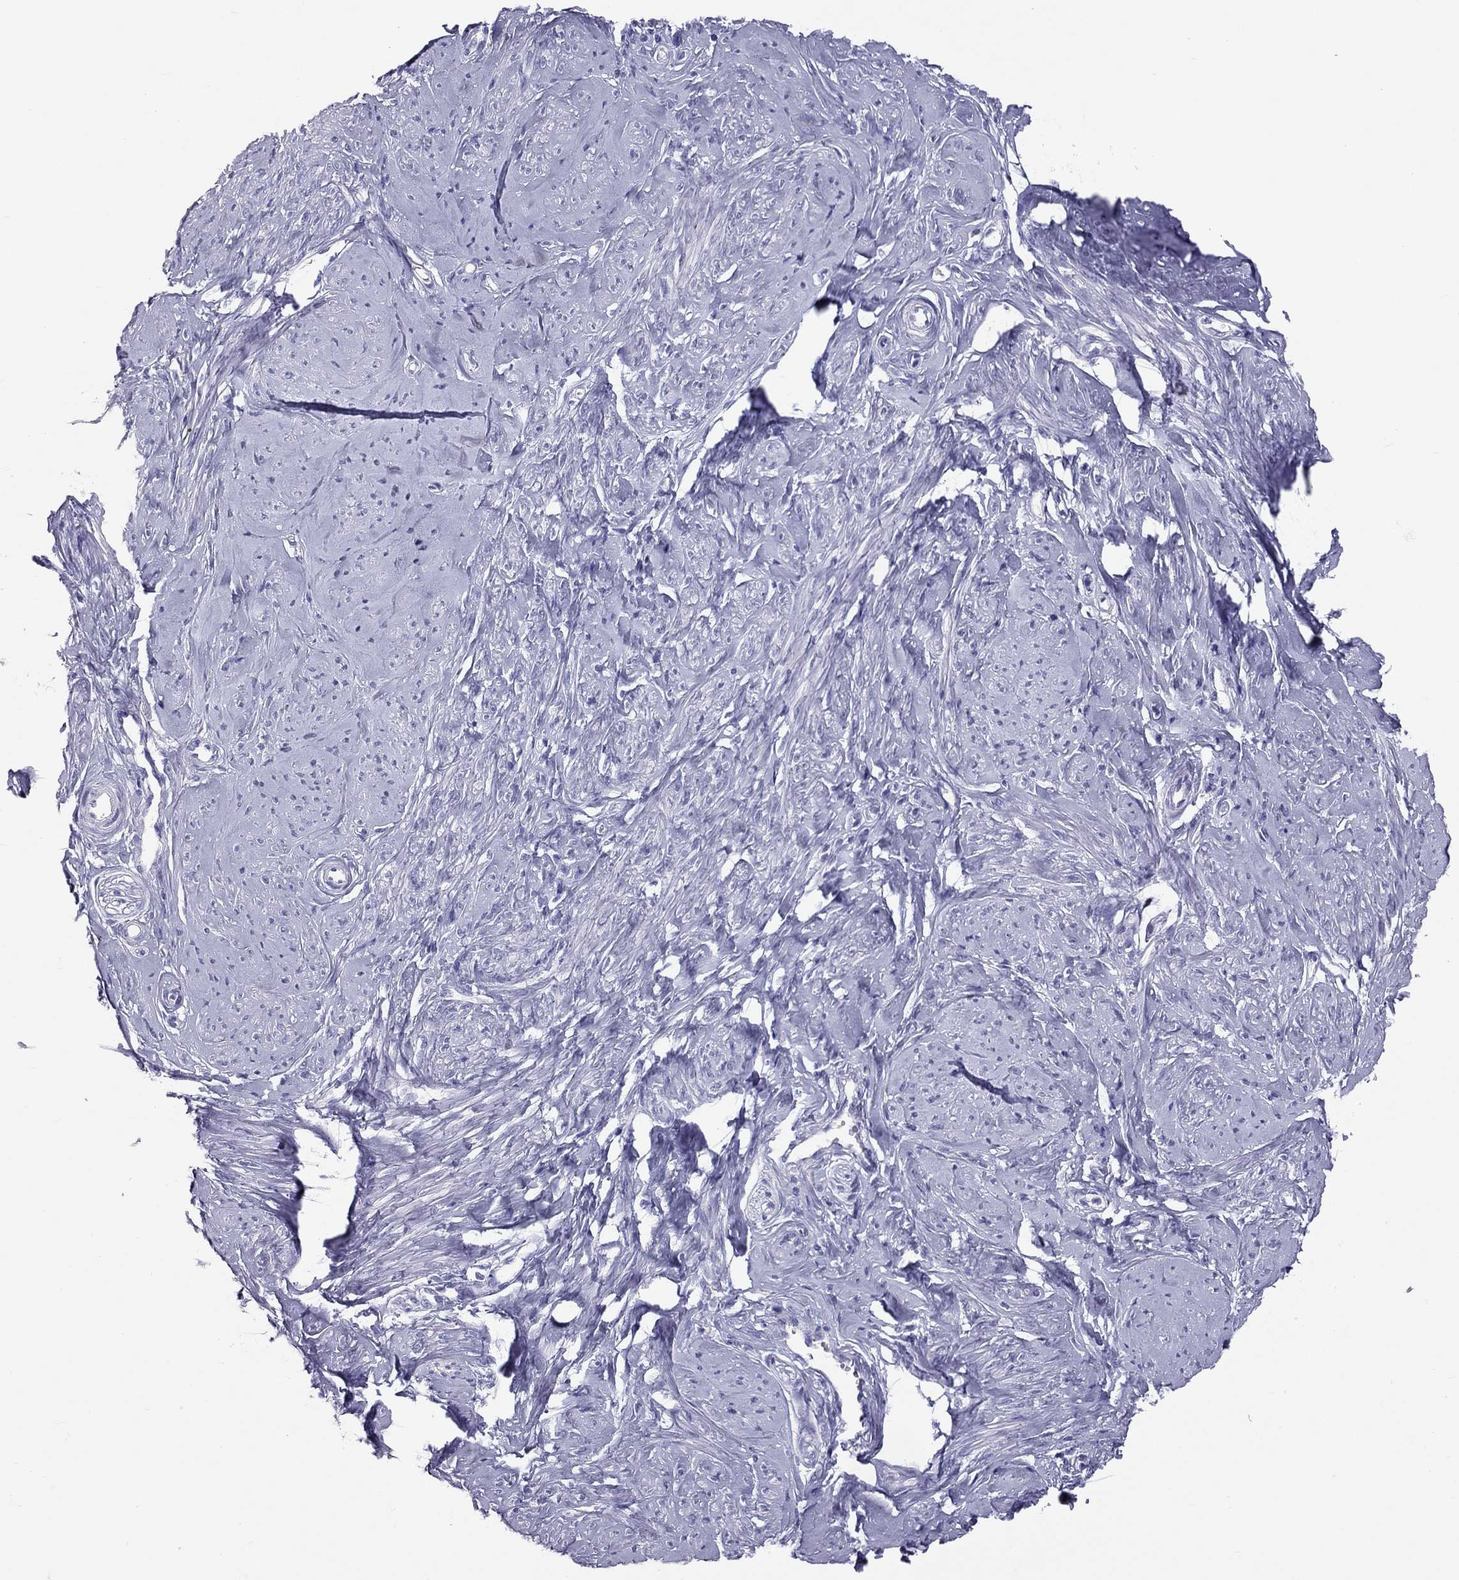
{"staining": {"intensity": "negative", "quantity": "none", "location": "none"}, "tissue": "smooth muscle", "cell_type": "Smooth muscle cells", "image_type": "normal", "snomed": [{"axis": "morphology", "description": "Normal tissue, NOS"}, {"axis": "topography", "description": "Smooth muscle"}], "caption": "IHC micrograph of unremarkable smooth muscle stained for a protein (brown), which reveals no staining in smooth muscle cells.", "gene": "PSMB11", "patient": {"sex": "female", "age": 48}}